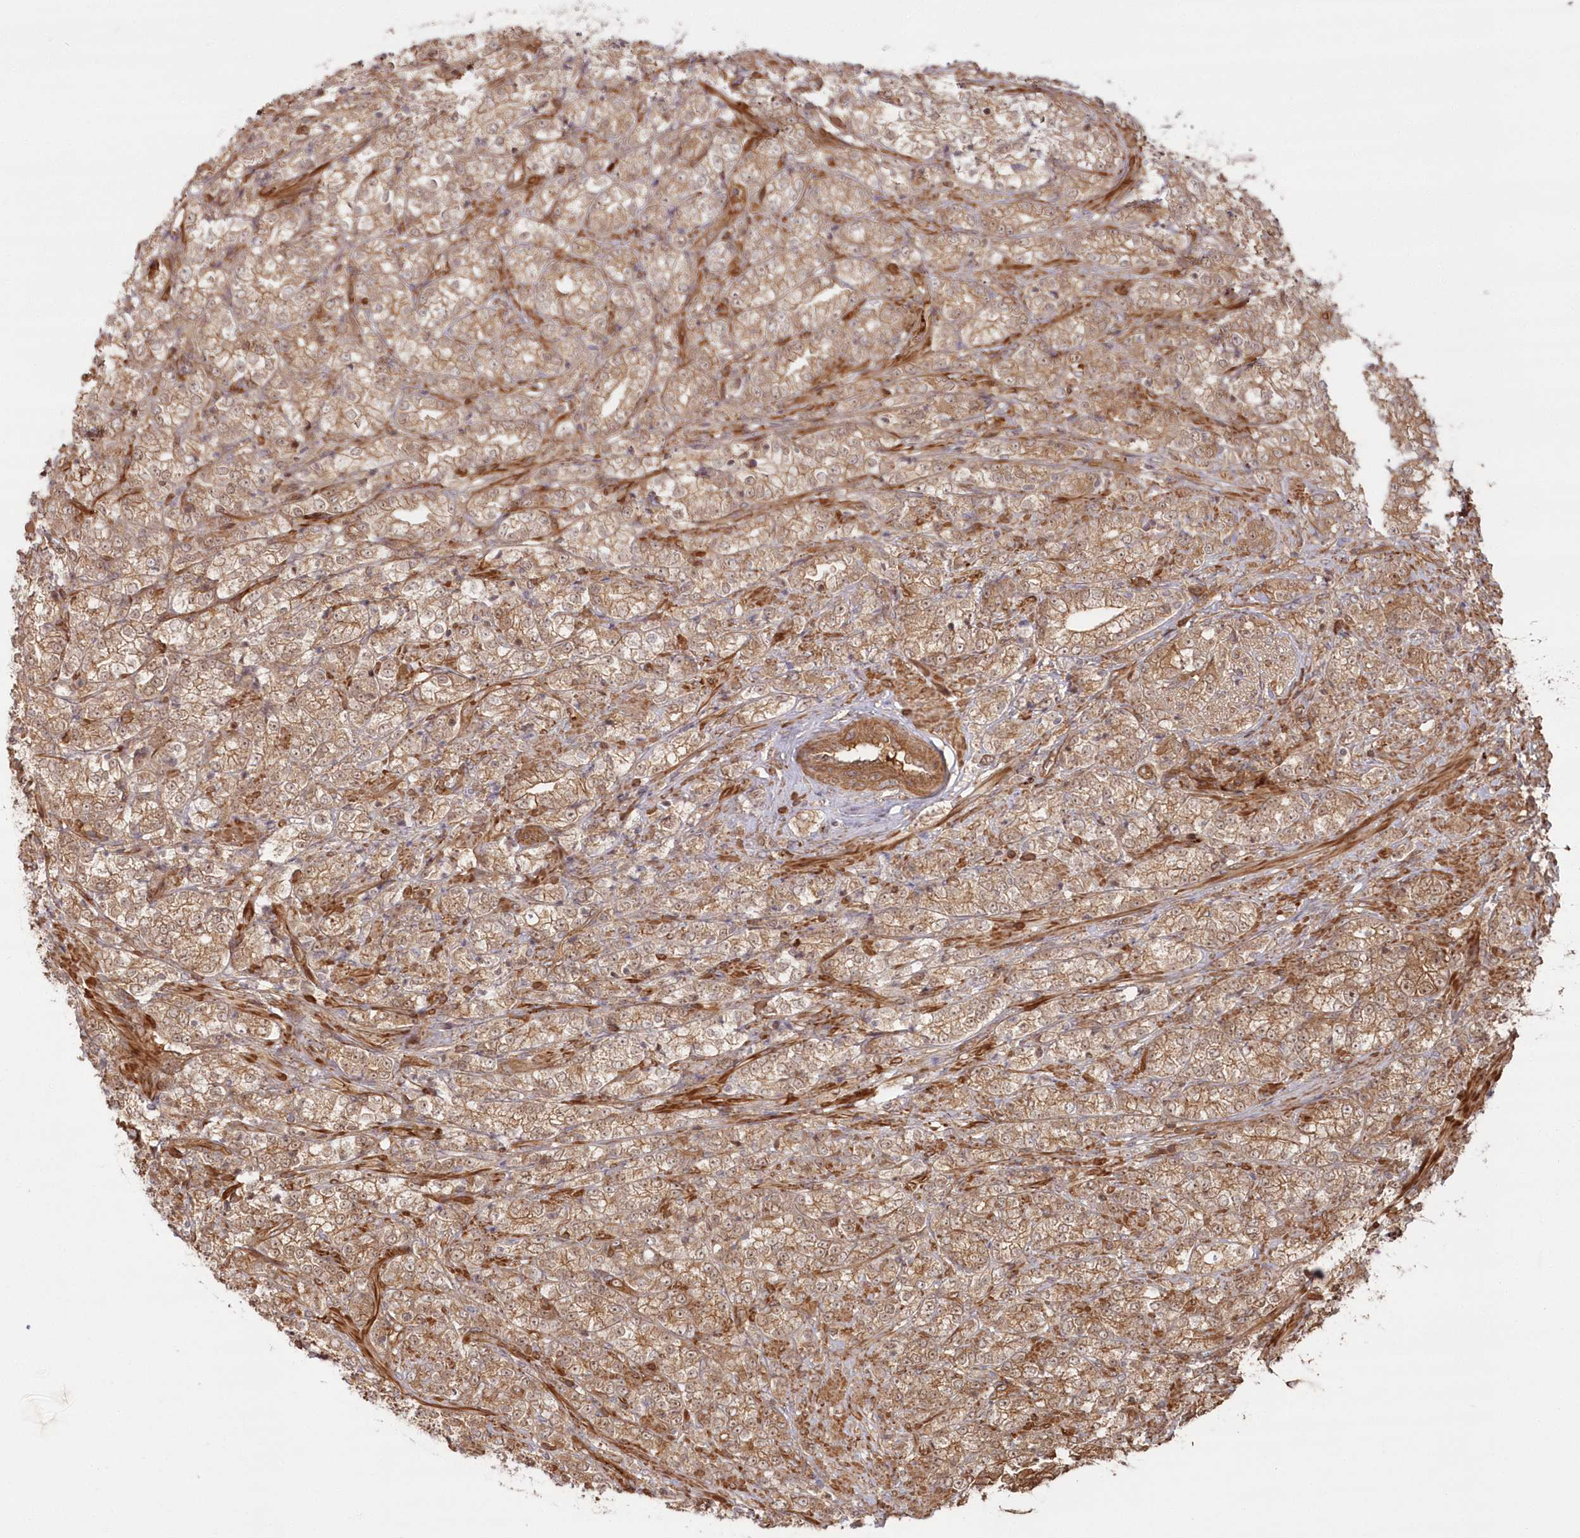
{"staining": {"intensity": "moderate", "quantity": ">75%", "location": "cytoplasmic/membranous"}, "tissue": "prostate cancer", "cell_type": "Tumor cells", "image_type": "cancer", "snomed": [{"axis": "morphology", "description": "Adenocarcinoma, High grade"}, {"axis": "topography", "description": "Prostate"}], "caption": "Immunohistochemical staining of human prostate cancer (high-grade adenocarcinoma) displays moderate cytoplasmic/membranous protein expression in about >75% of tumor cells.", "gene": "RGCC", "patient": {"sex": "male", "age": 69}}